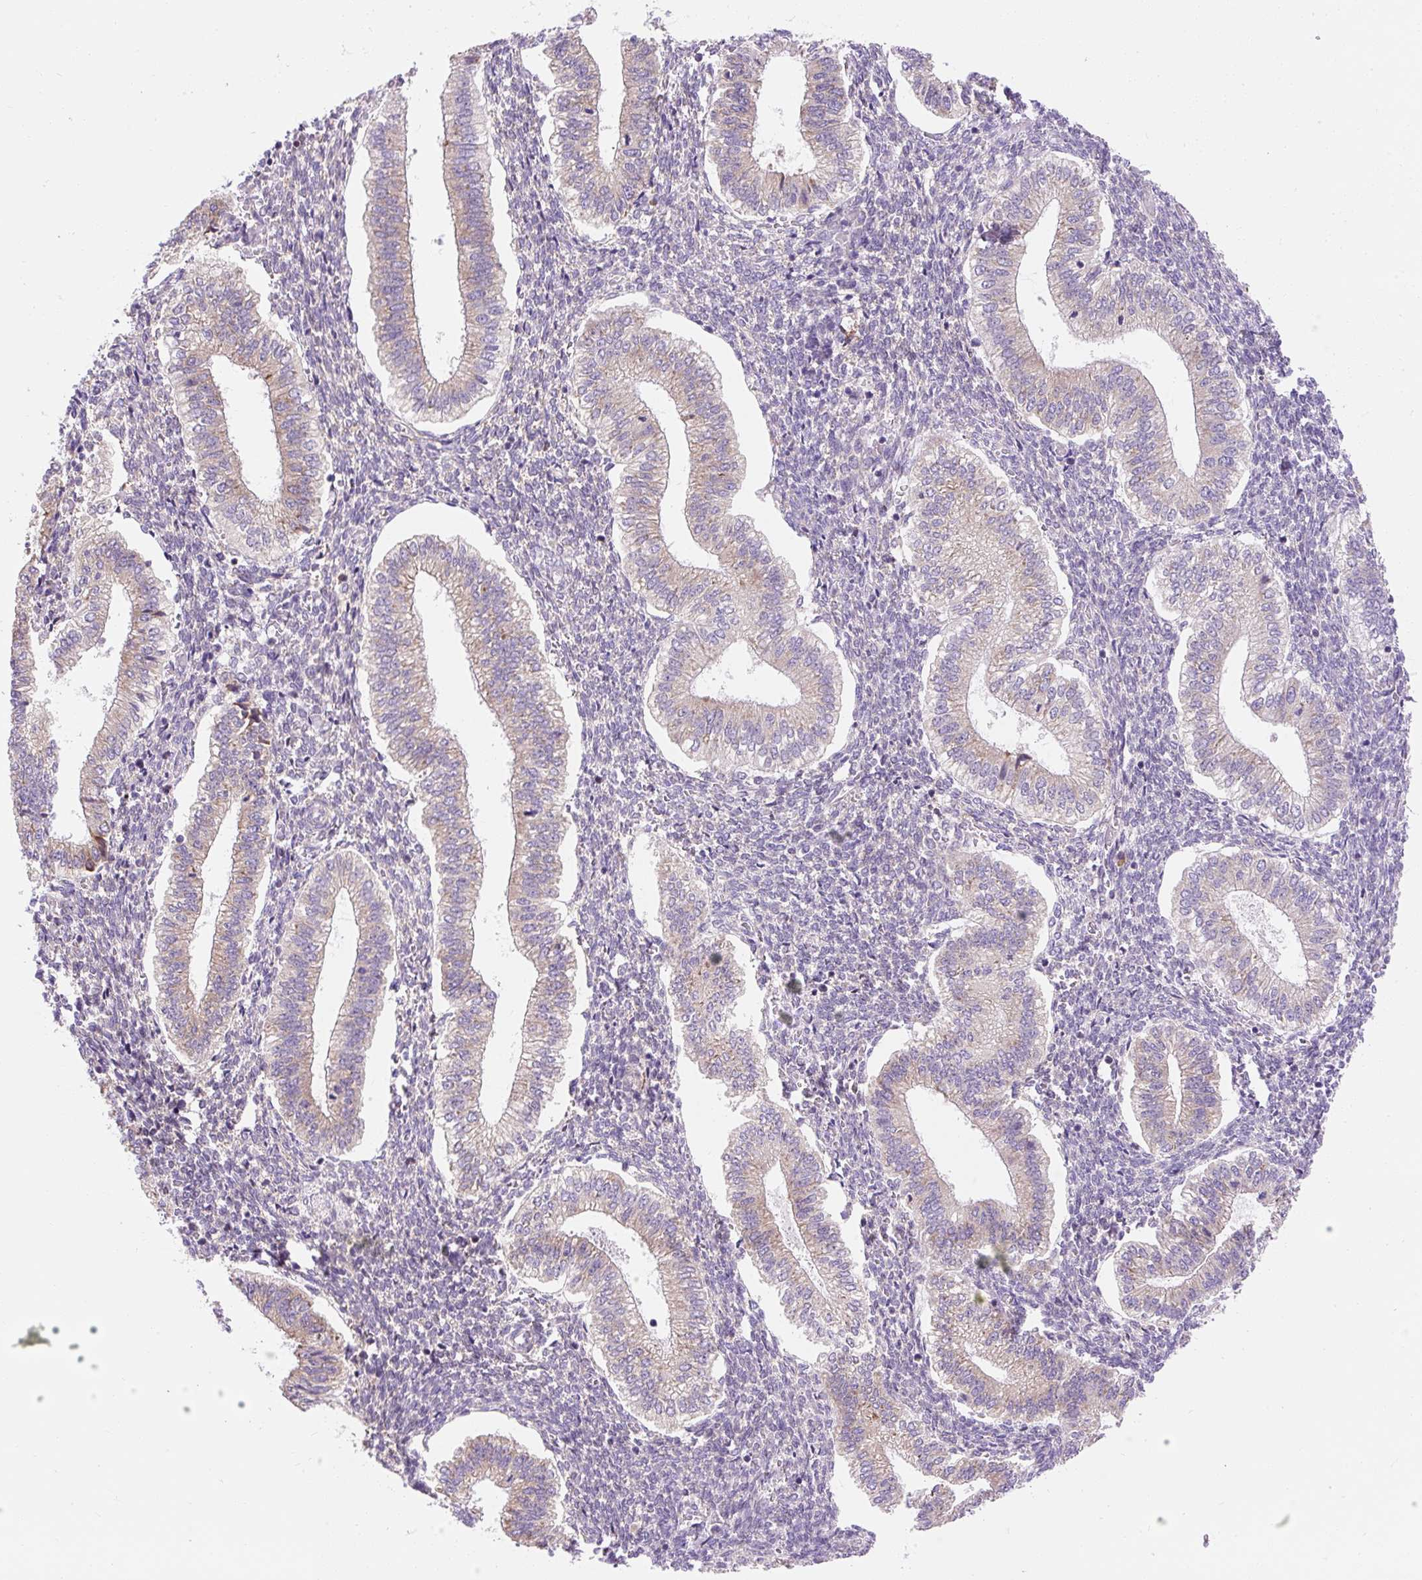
{"staining": {"intensity": "weak", "quantity": "25%-75%", "location": "cytoplasmic/membranous"}, "tissue": "endometrium", "cell_type": "Cells in endometrial stroma", "image_type": "normal", "snomed": [{"axis": "morphology", "description": "Normal tissue, NOS"}, {"axis": "topography", "description": "Endometrium"}], "caption": "IHC image of unremarkable endometrium: human endometrium stained using immunohistochemistry (IHC) exhibits low levels of weak protein expression localized specifically in the cytoplasmic/membranous of cells in endometrial stroma, appearing as a cytoplasmic/membranous brown color.", "gene": "GPR45", "patient": {"sex": "female", "age": 25}}